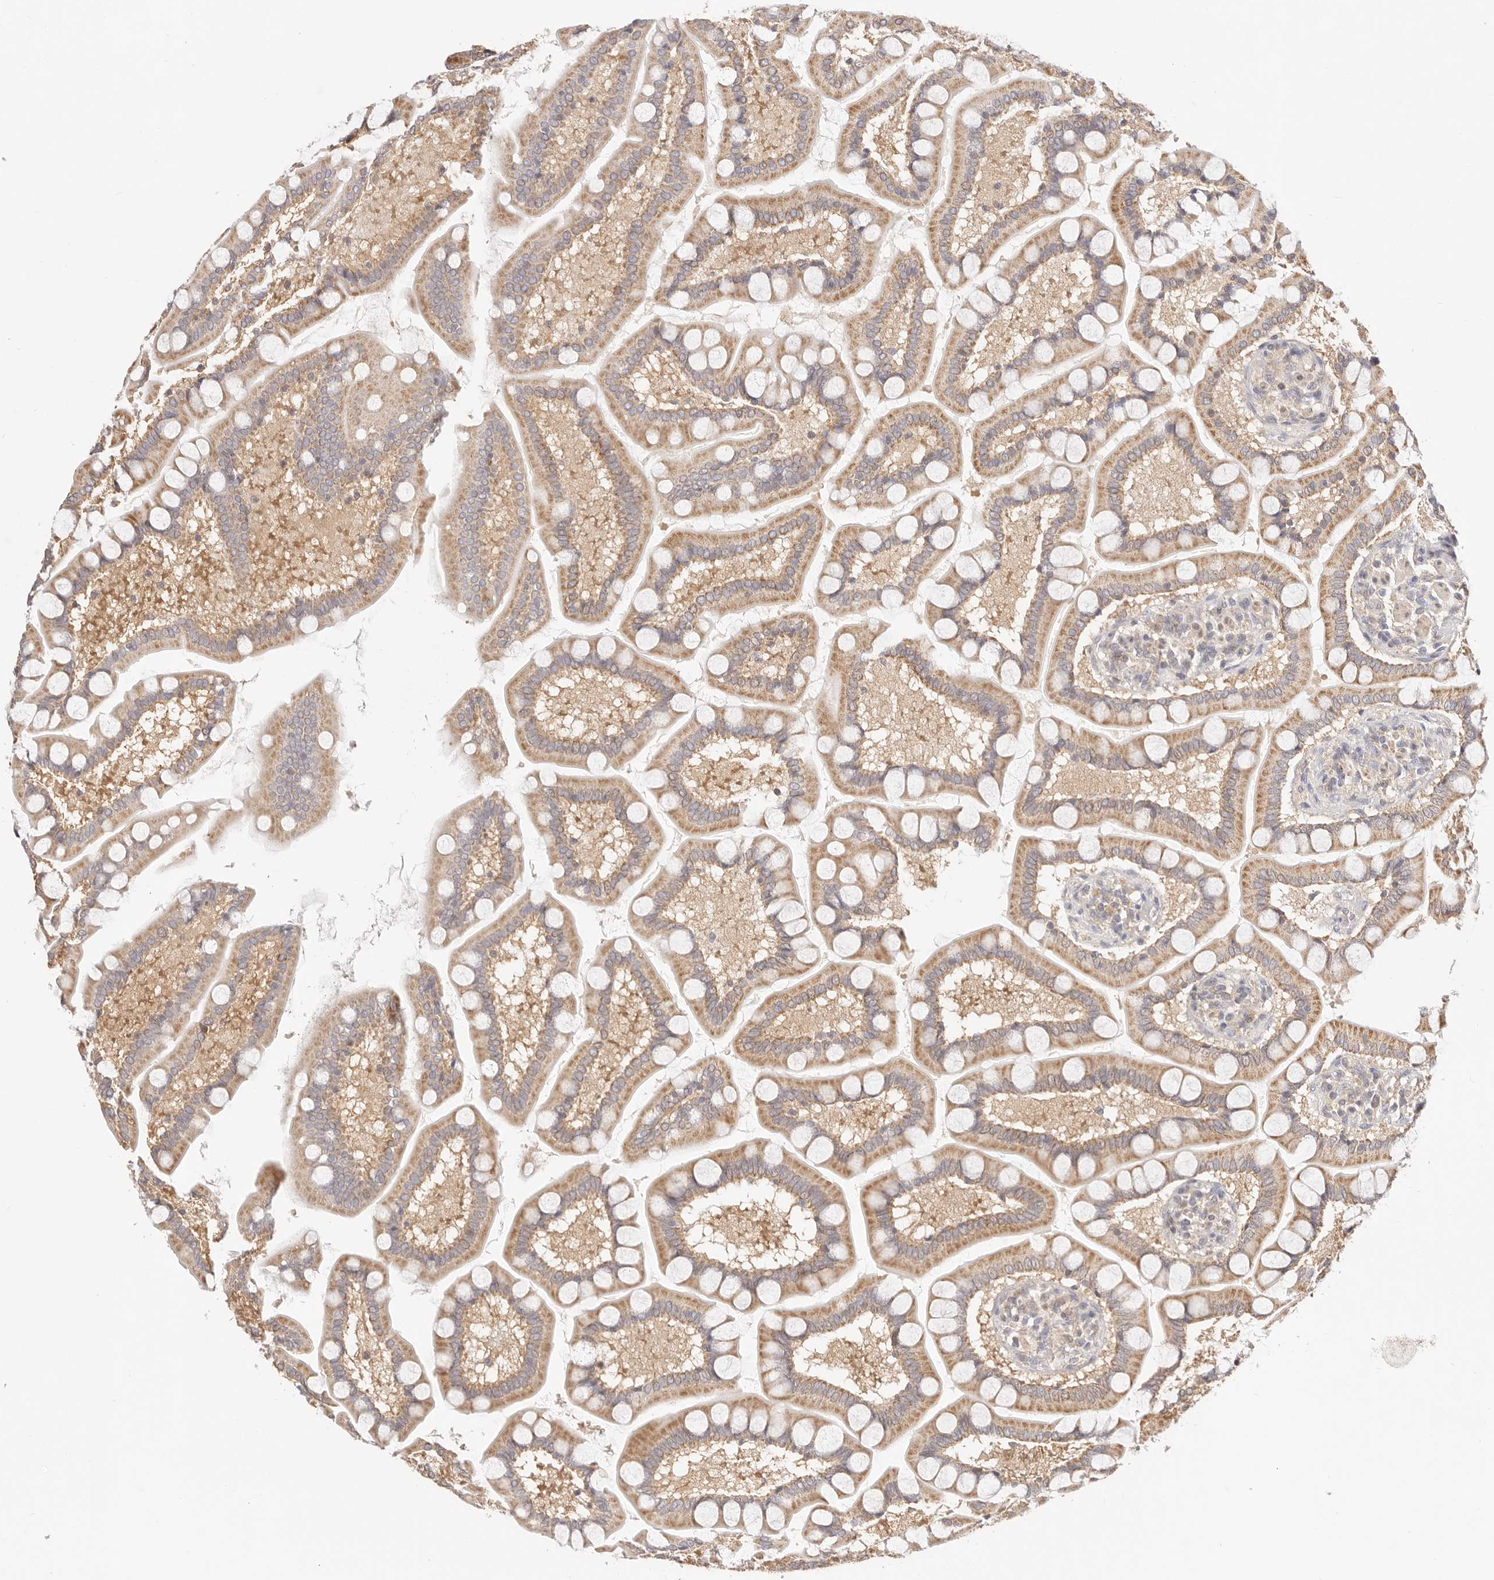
{"staining": {"intensity": "moderate", "quantity": ">75%", "location": "cytoplasmic/membranous"}, "tissue": "small intestine", "cell_type": "Glandular cells", "image_type": "normal", "snomed": [{"axis": "morphology", "description": "Normal tissue, NOS"}, {"axis": "topography", "description": "Small intestine"}], "caption": "High-magnification brightfield microscopy of normal small intestine stained with DAB (brown) and counterstained with hematoxylin (blue). glandular cells exhibit moderate cytoplasmic/membranous positivity is seen in approximately>75% of cells. The staining was performed using DAB (3,3'-diaminobenzidine) to visualize the protein expression in brown, while the nuclei were stained in blue with hematoxylin (Magnification: 20x).", "gene": "KCMF1", "patient": {"sex": "male", "age": 41}}